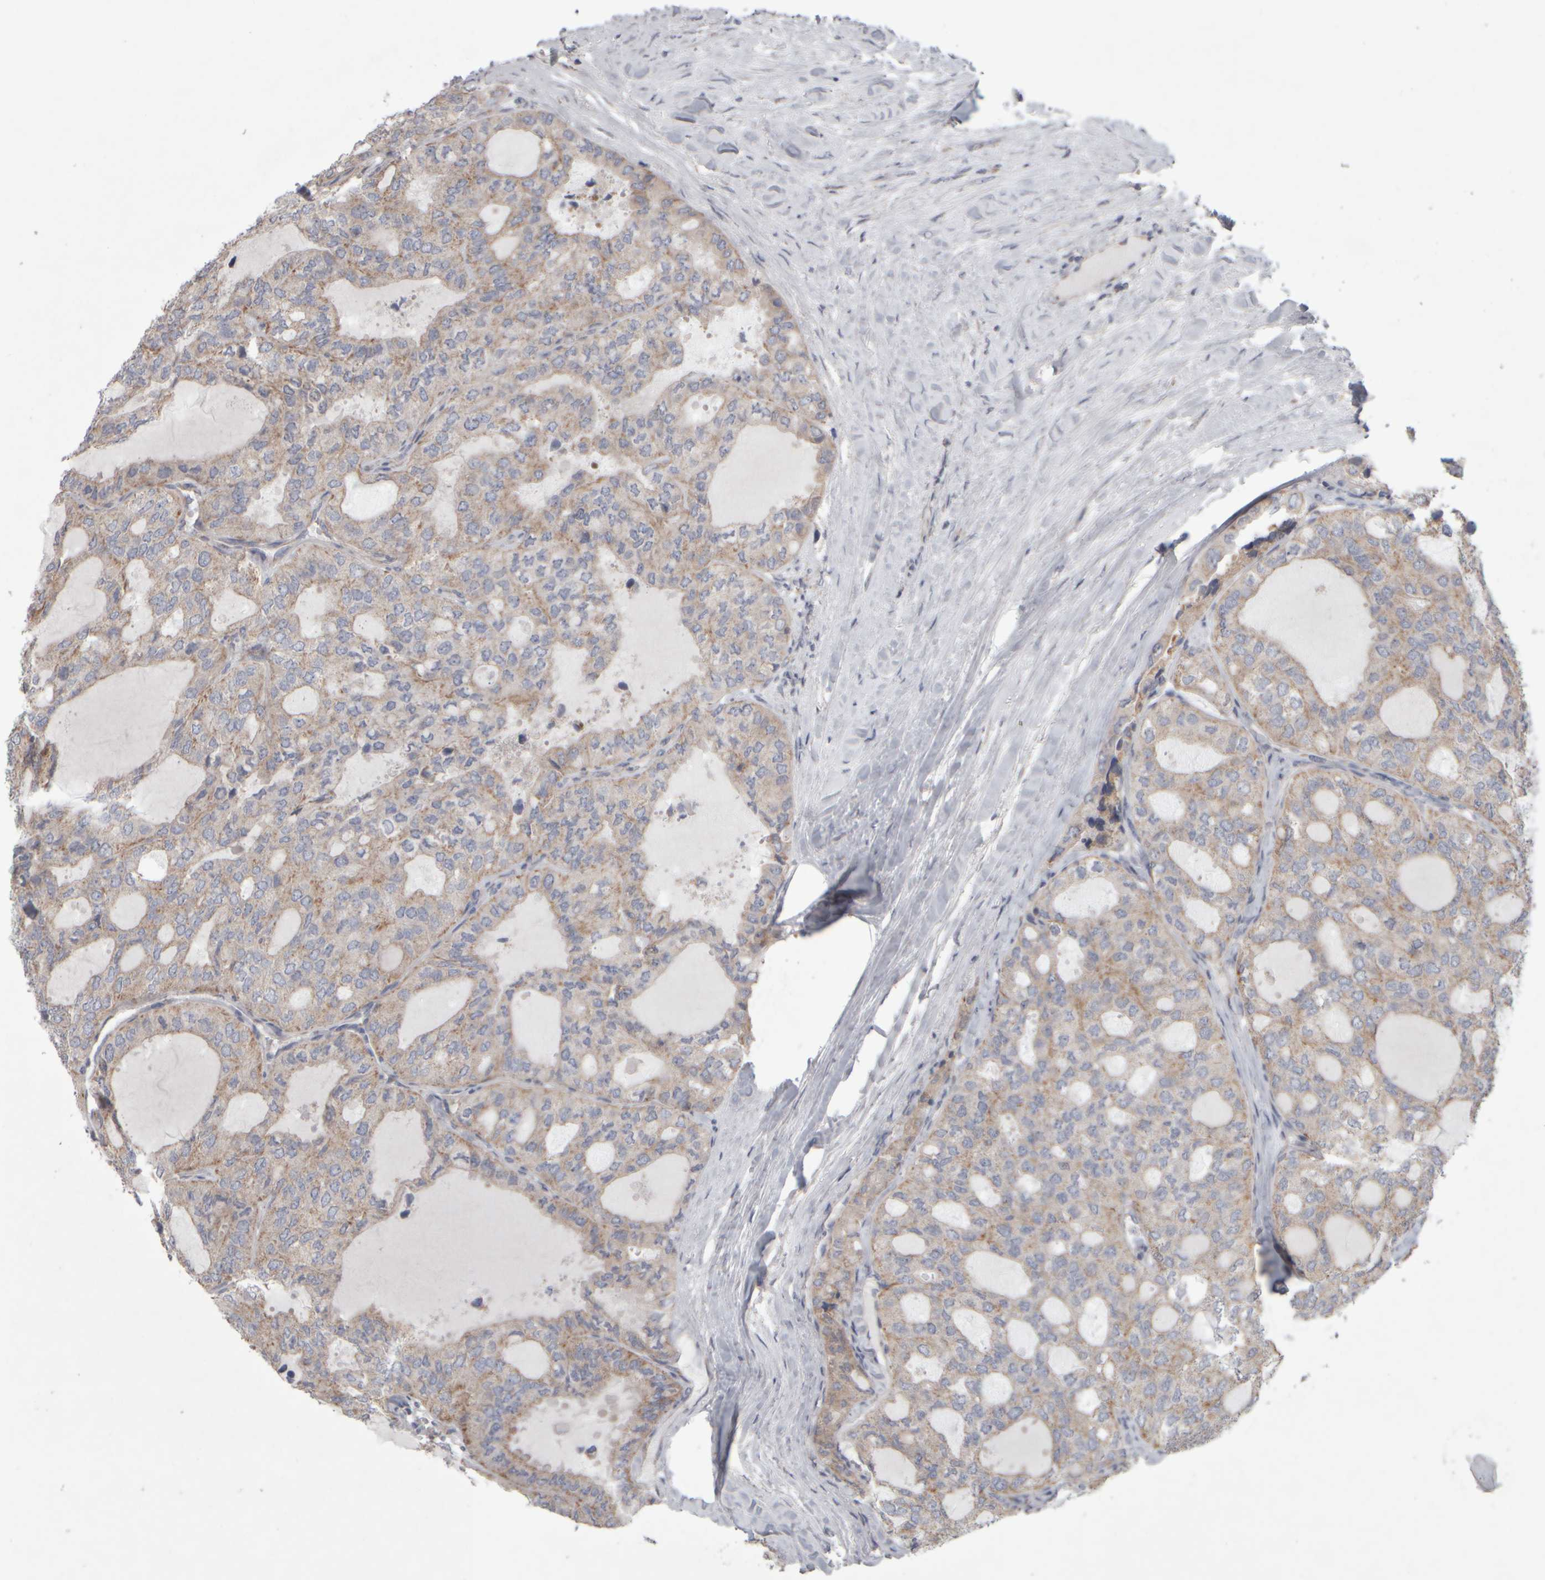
{"staining": {"intensity": "weak", "quantity": ">75%", "location": "cytoplasmic/membranous"}, "tissue": "thyroid cancer", "cell_type": "Tumor cells", "image_type": "cancer", "snomed": [{"axis": "morphology", "description": "Follicular adenoma carcinoma, NOS"}, {"axis": "topography", "description": "Thyroid gland"}], "caption": "High-power microscopy captured an immunohistochemistry micrograph of thyroid cancer, revealing weak cytoplasmic/membranous staining in approximately >75% of tumor cells.", "gene": "SCO1", "patient": {"sex": "male", "age": 75}}